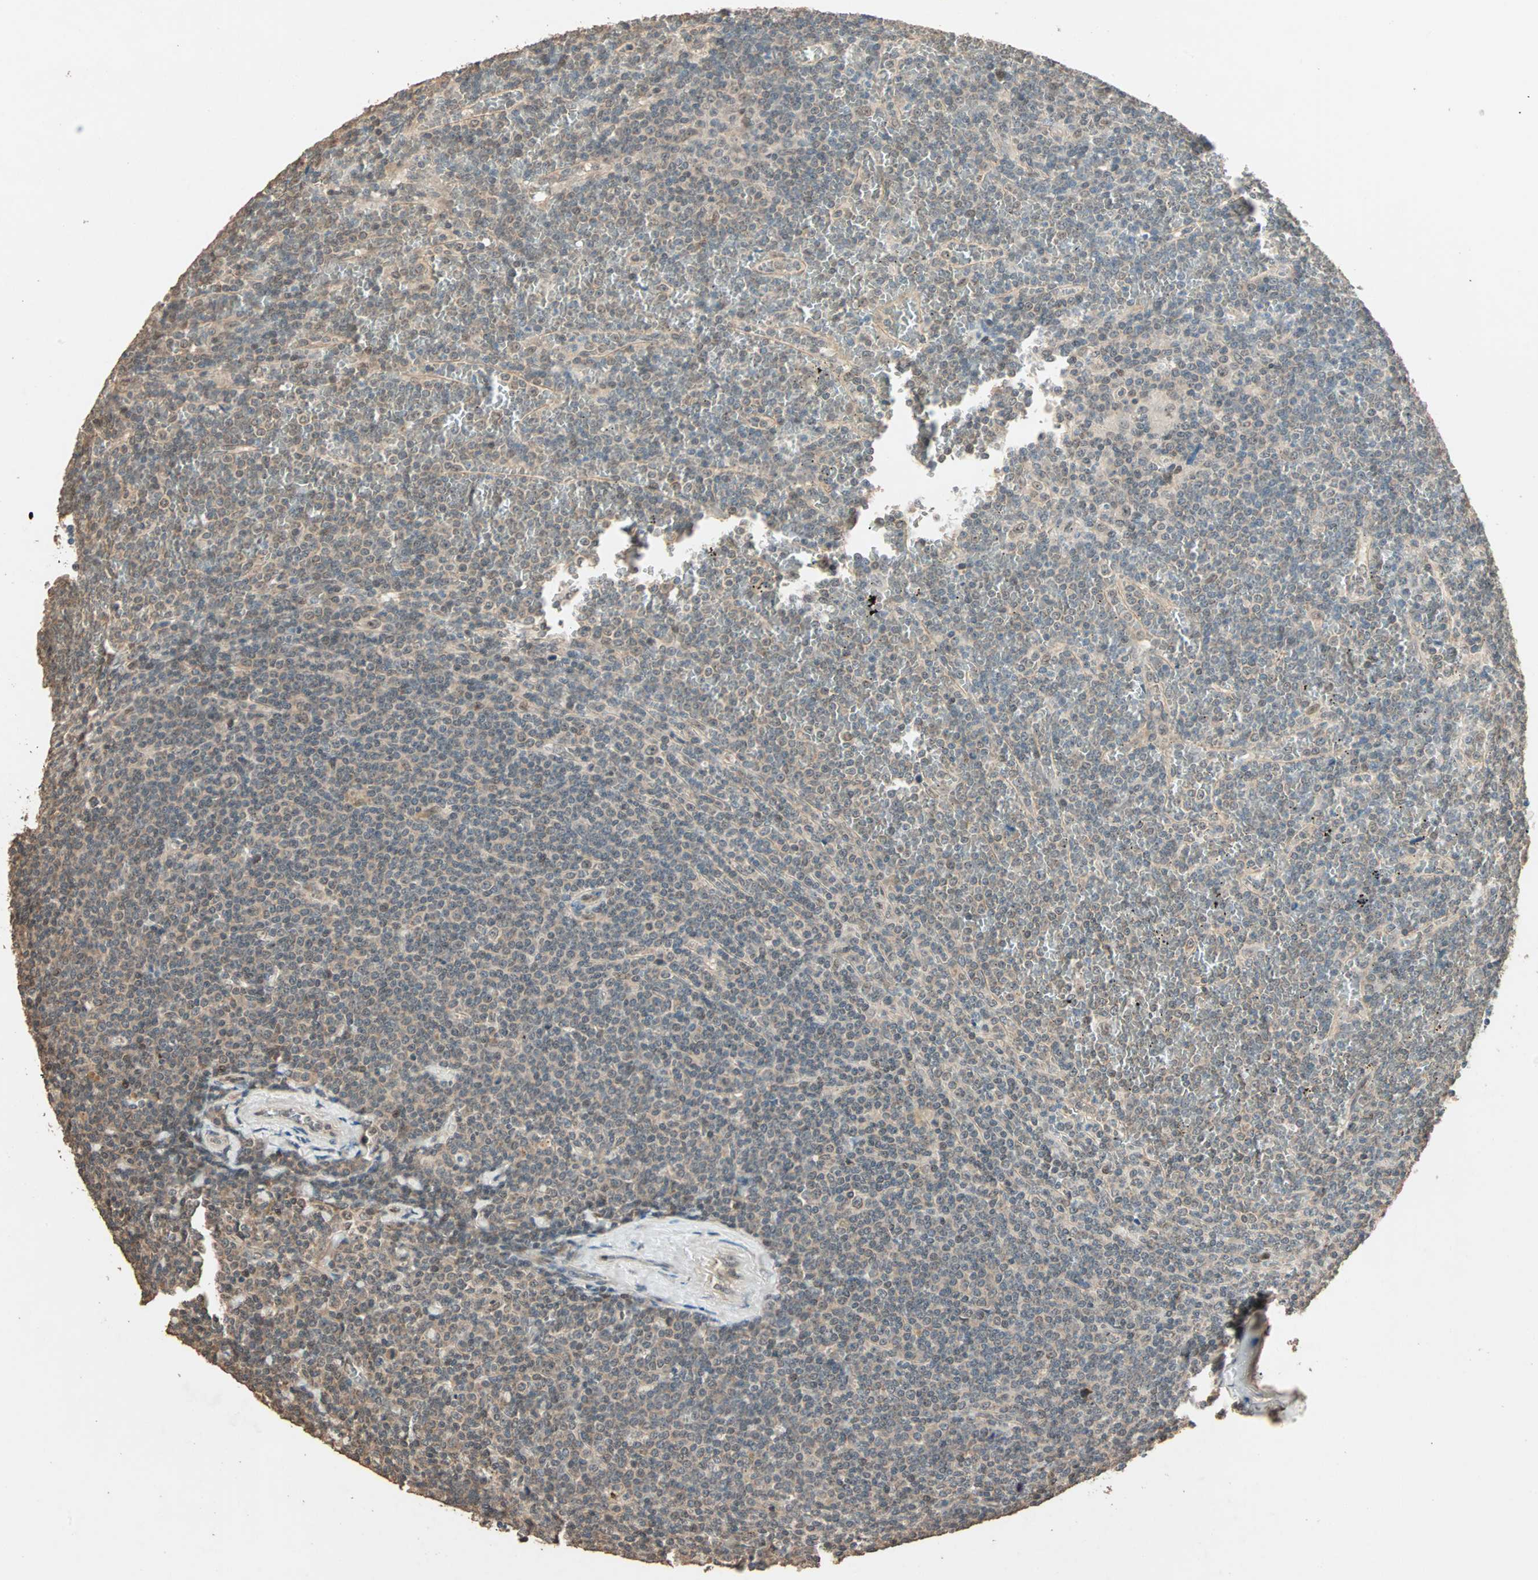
{"staining": {"intensity": "weak", "quantity": "25%-75%", "location": "cytoplasmic/membranous,nuclear"}, "tissue": "lymphoma", "cell_type": "Tumor cells", "image_type": "cancer", "snomed": [{"axis": "morphology", "description": "Malignant lymphoma, non-Hodgkin's type, Low grade"}, {"axis": "topography", "description": "Spleen"}], "caption": "Immunohistochemistry (IHC) image of malignant lymphoma, non-Hodgkin's type (low-grade) stained for a protein (brown), which exhibits low levels of weak cytoplasmic/membranous and nuclear staining in approximately 25%-75% of tumor cells.", "gene": "ZBTB33", "patient": {"sex": "female", "age": 19}}